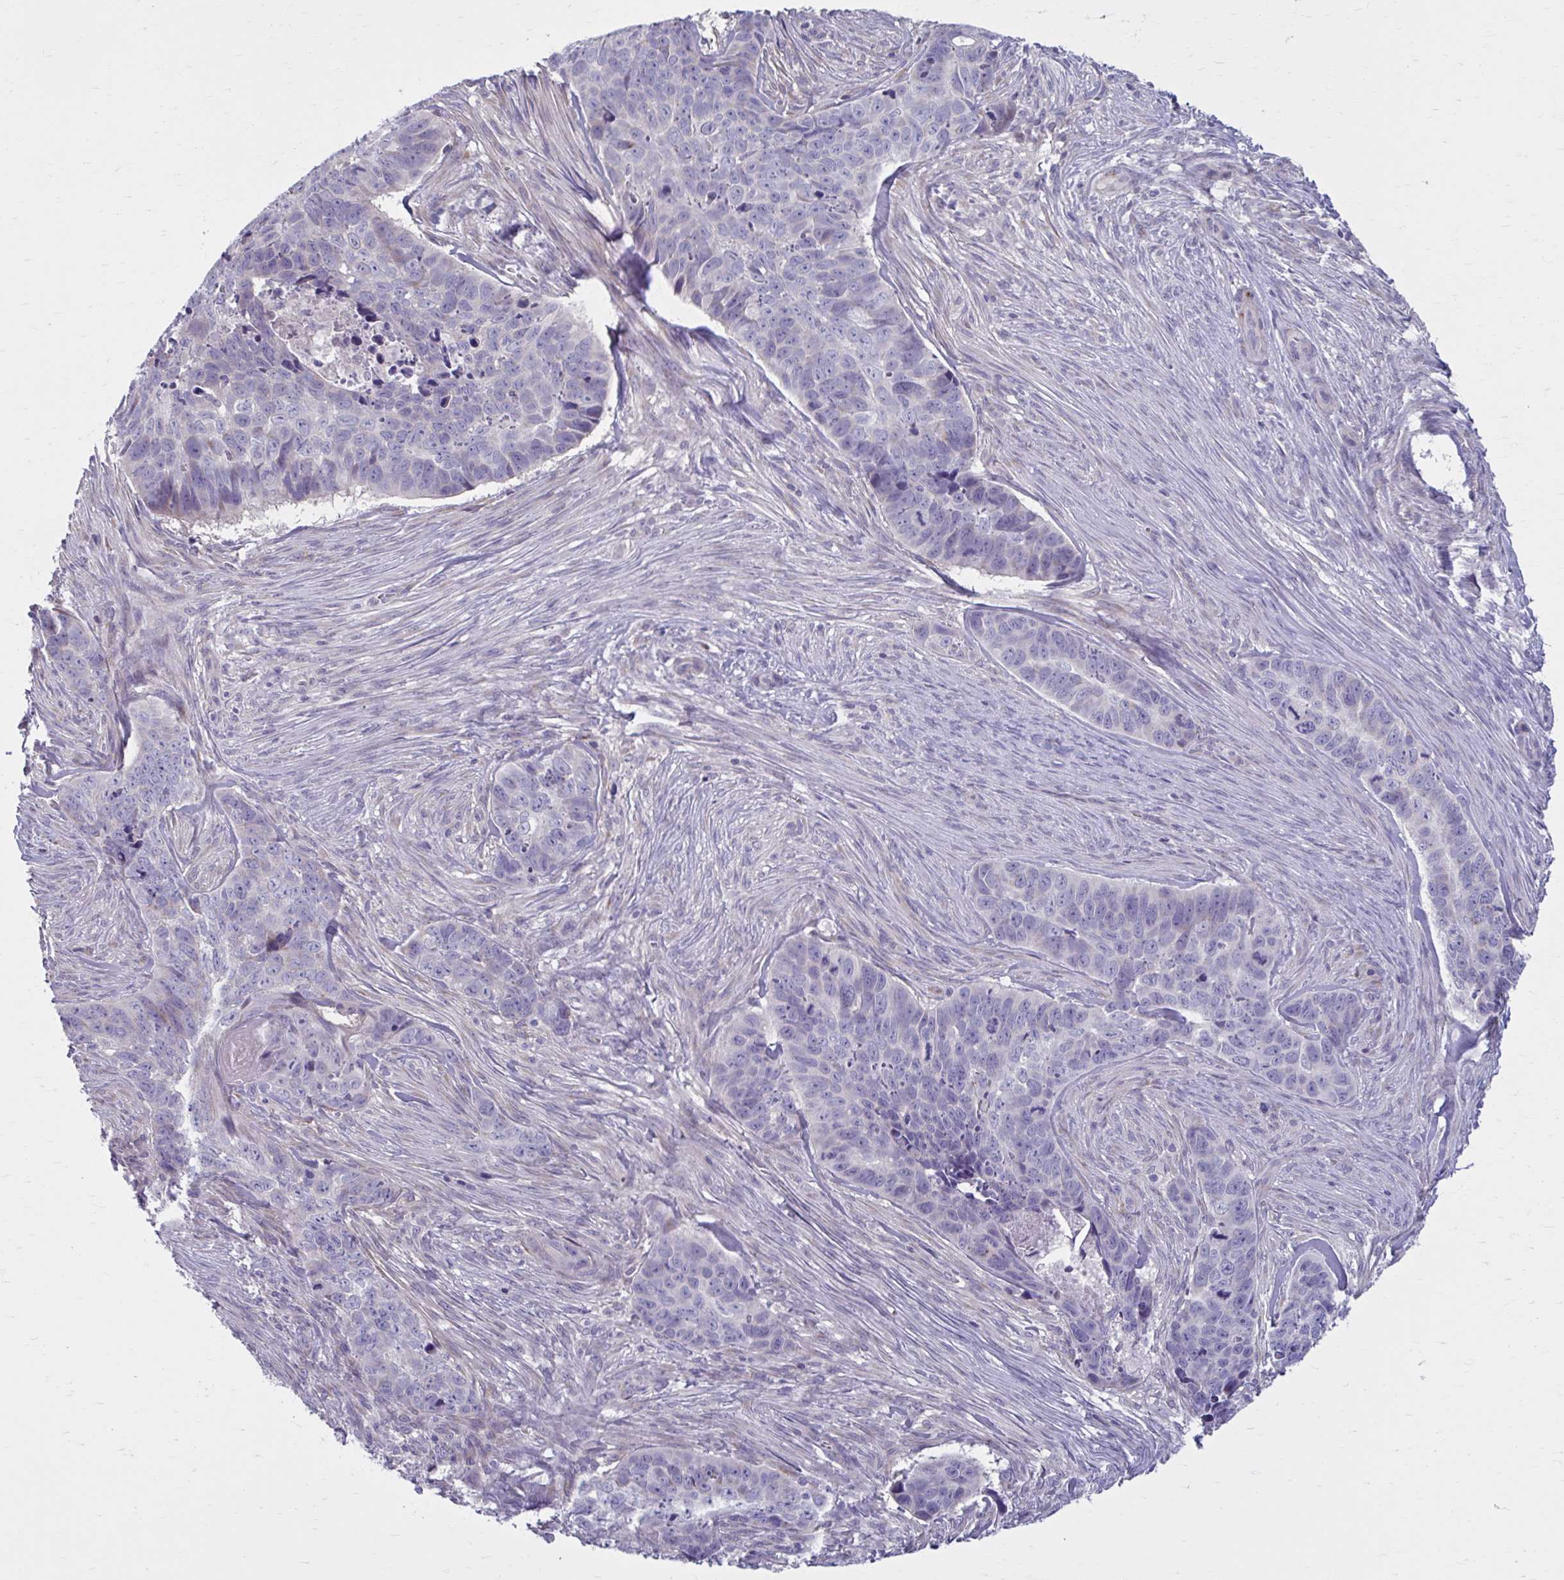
{"staining": {"intensity": "negative", "quantity": "none", "location": "none"}, "tissue": "skin cancer", "cell_type": "Tumor cells", "image_type": "cancer", "snomed": [{"axis": "morphology", "description": "Basal cell carcinoma"}, {"axis": "topography", "description": "Skin"}], "caption": "There is no significant positivity in tumor cells of skin cancer.", "gene": "CHST3", "patient": {"sex": "female", "age": 82}}